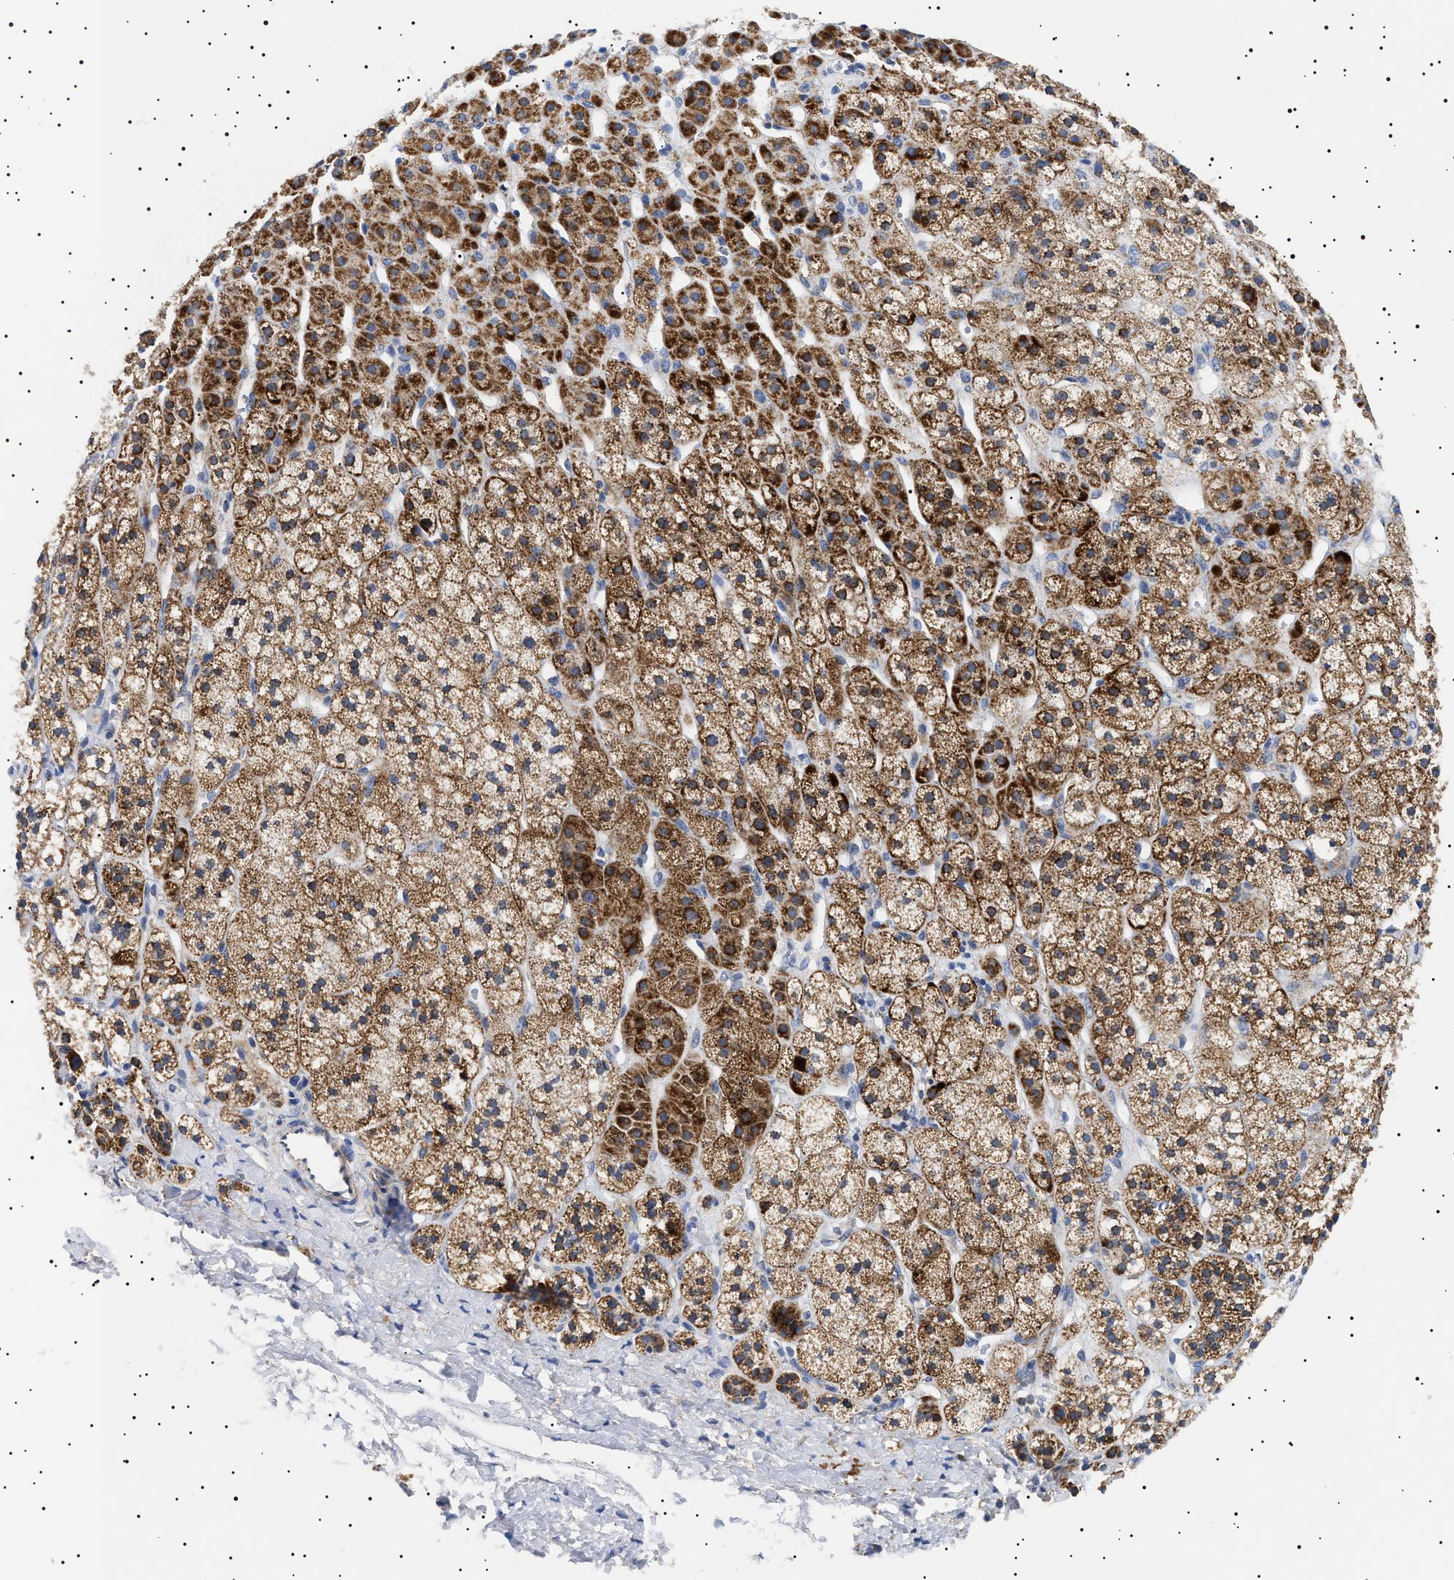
{"staining": {"intensity": "strong", "quantity": ">75%", "location": "cytoplasmic/membranous"}, "tissue": "adrenal gland", "cell_type": "Glandular cells", "image_type": "normal", "snomed": [{"axis": "morphology", "description": "Normal tissue, NOS"}, {"axis": "topography", "description": "Adrenal gland"}], "caption": "Normal adrenal gland was stained to show a protein in brown. There is high levels of strong cytoplasmic/membranous positivity in approximately >75% of glandular cells.", "gene": "CHRDL2", "patient": {"sex": "male", "age": 56}}